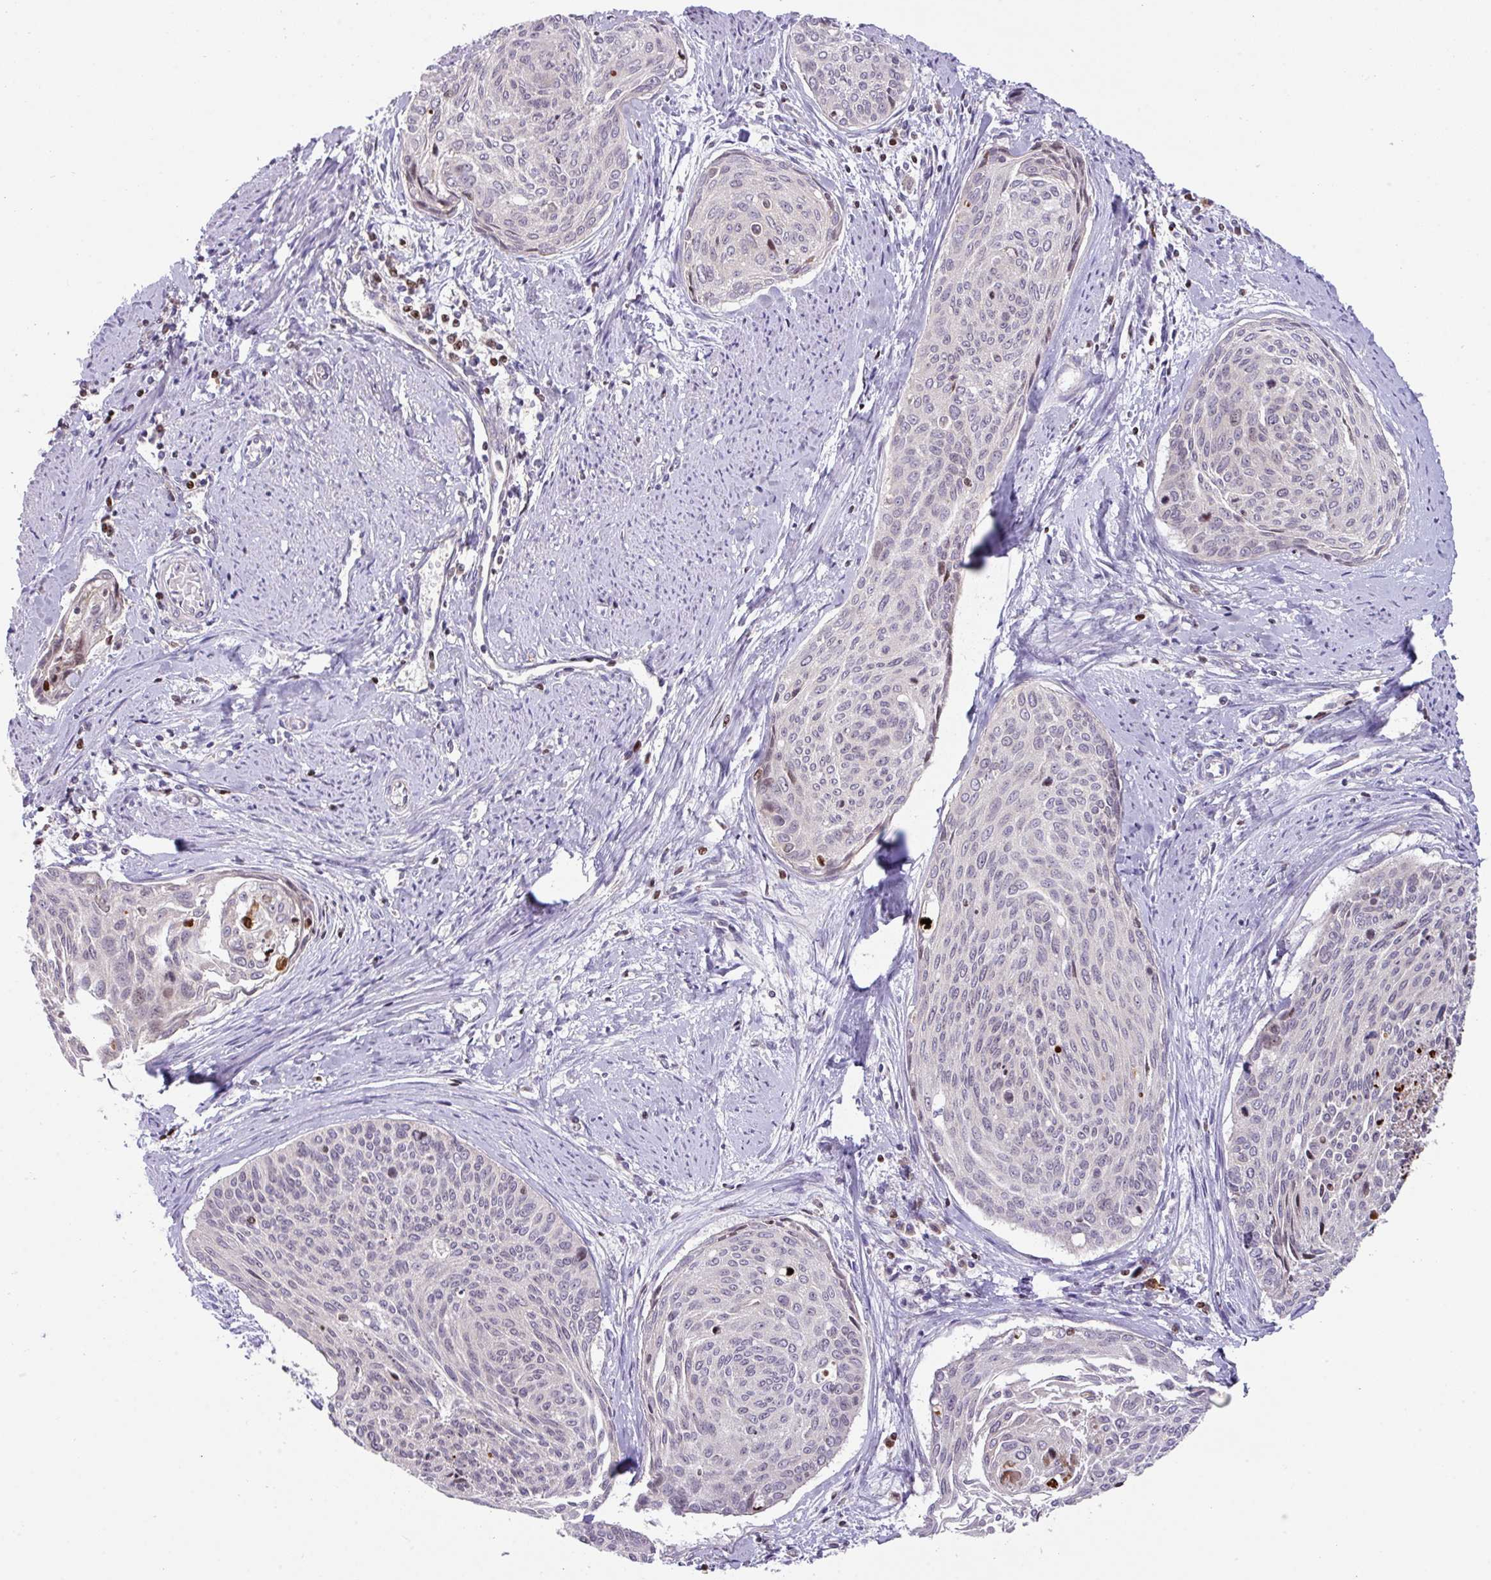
{"staining": {"intensity": "negative", "quantity": "none", "location": "none"}, "tissue": "cervical cancer", "cell_type": "Tumor cells", "image_type": "cancer", "snomed": [{"axis": "morphology", "description": "Squamous cell carcinoma, NOS"}, {"axis": "topography", "description": "Cervix"}], "caption": "Tumor cells are negative for brown protein staining in squamous cell carcinoma (cervical).", "gene": "ZNF394", "patient": {"sex": "female", "age": 55}}